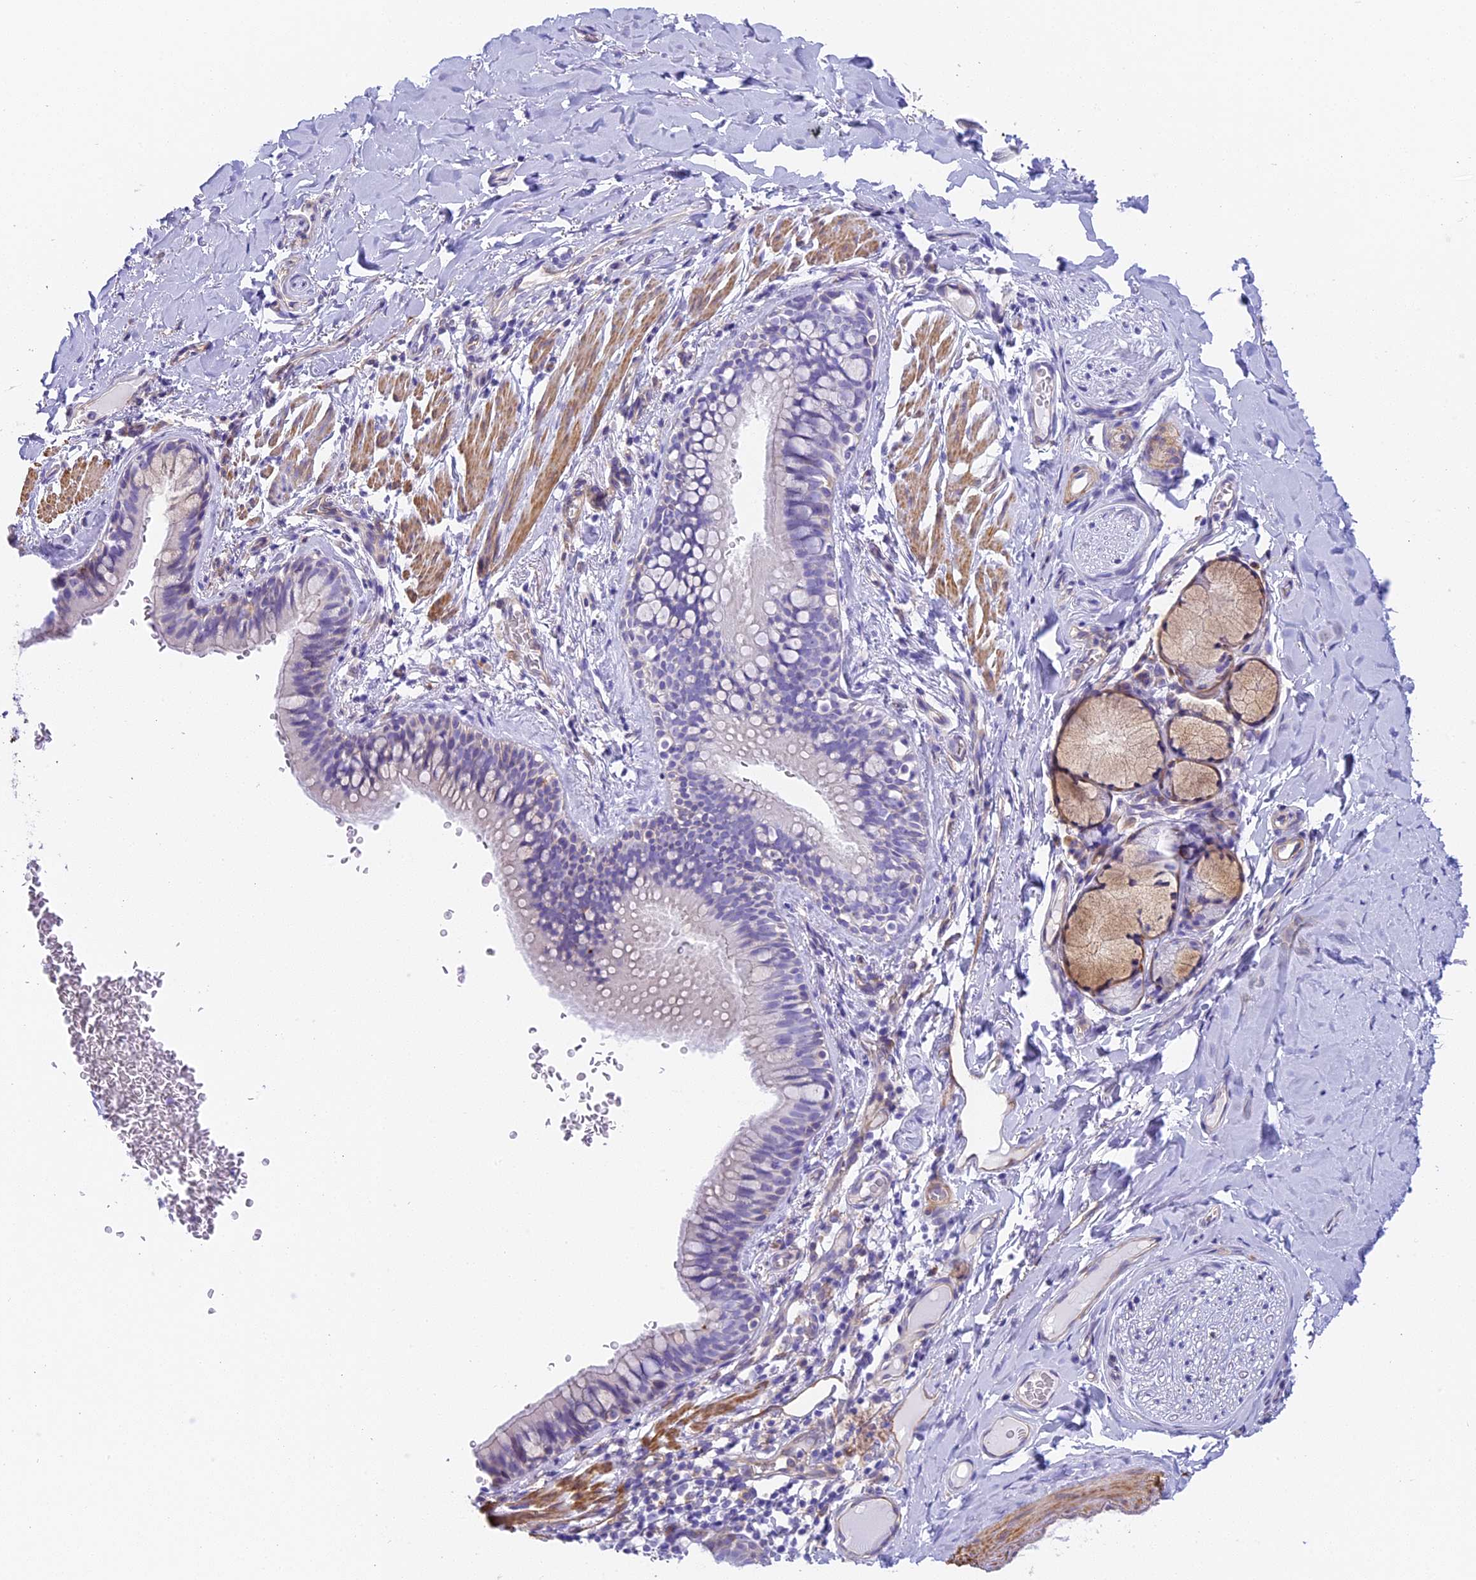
{"staining": {"intensity": "negative", "quantity": "none", "location": "none"}, "tissue": "bronchus", "cell_type": "Respiratory epithelial cells", "image_type": "normal", "snomed": [{"axis": "morphology", "description": "Normal tissue, NOS"}, {"axis": "topography", "description": "Cartilage tissue"}, {"axis": "topography", "description": "Bronchus"}], "caption": "Respiratory epithelial cells show no significant expression in unremarkable bronchus.", "gene": "HOMER3", "patient": {"sex": "female", "age": 36}}